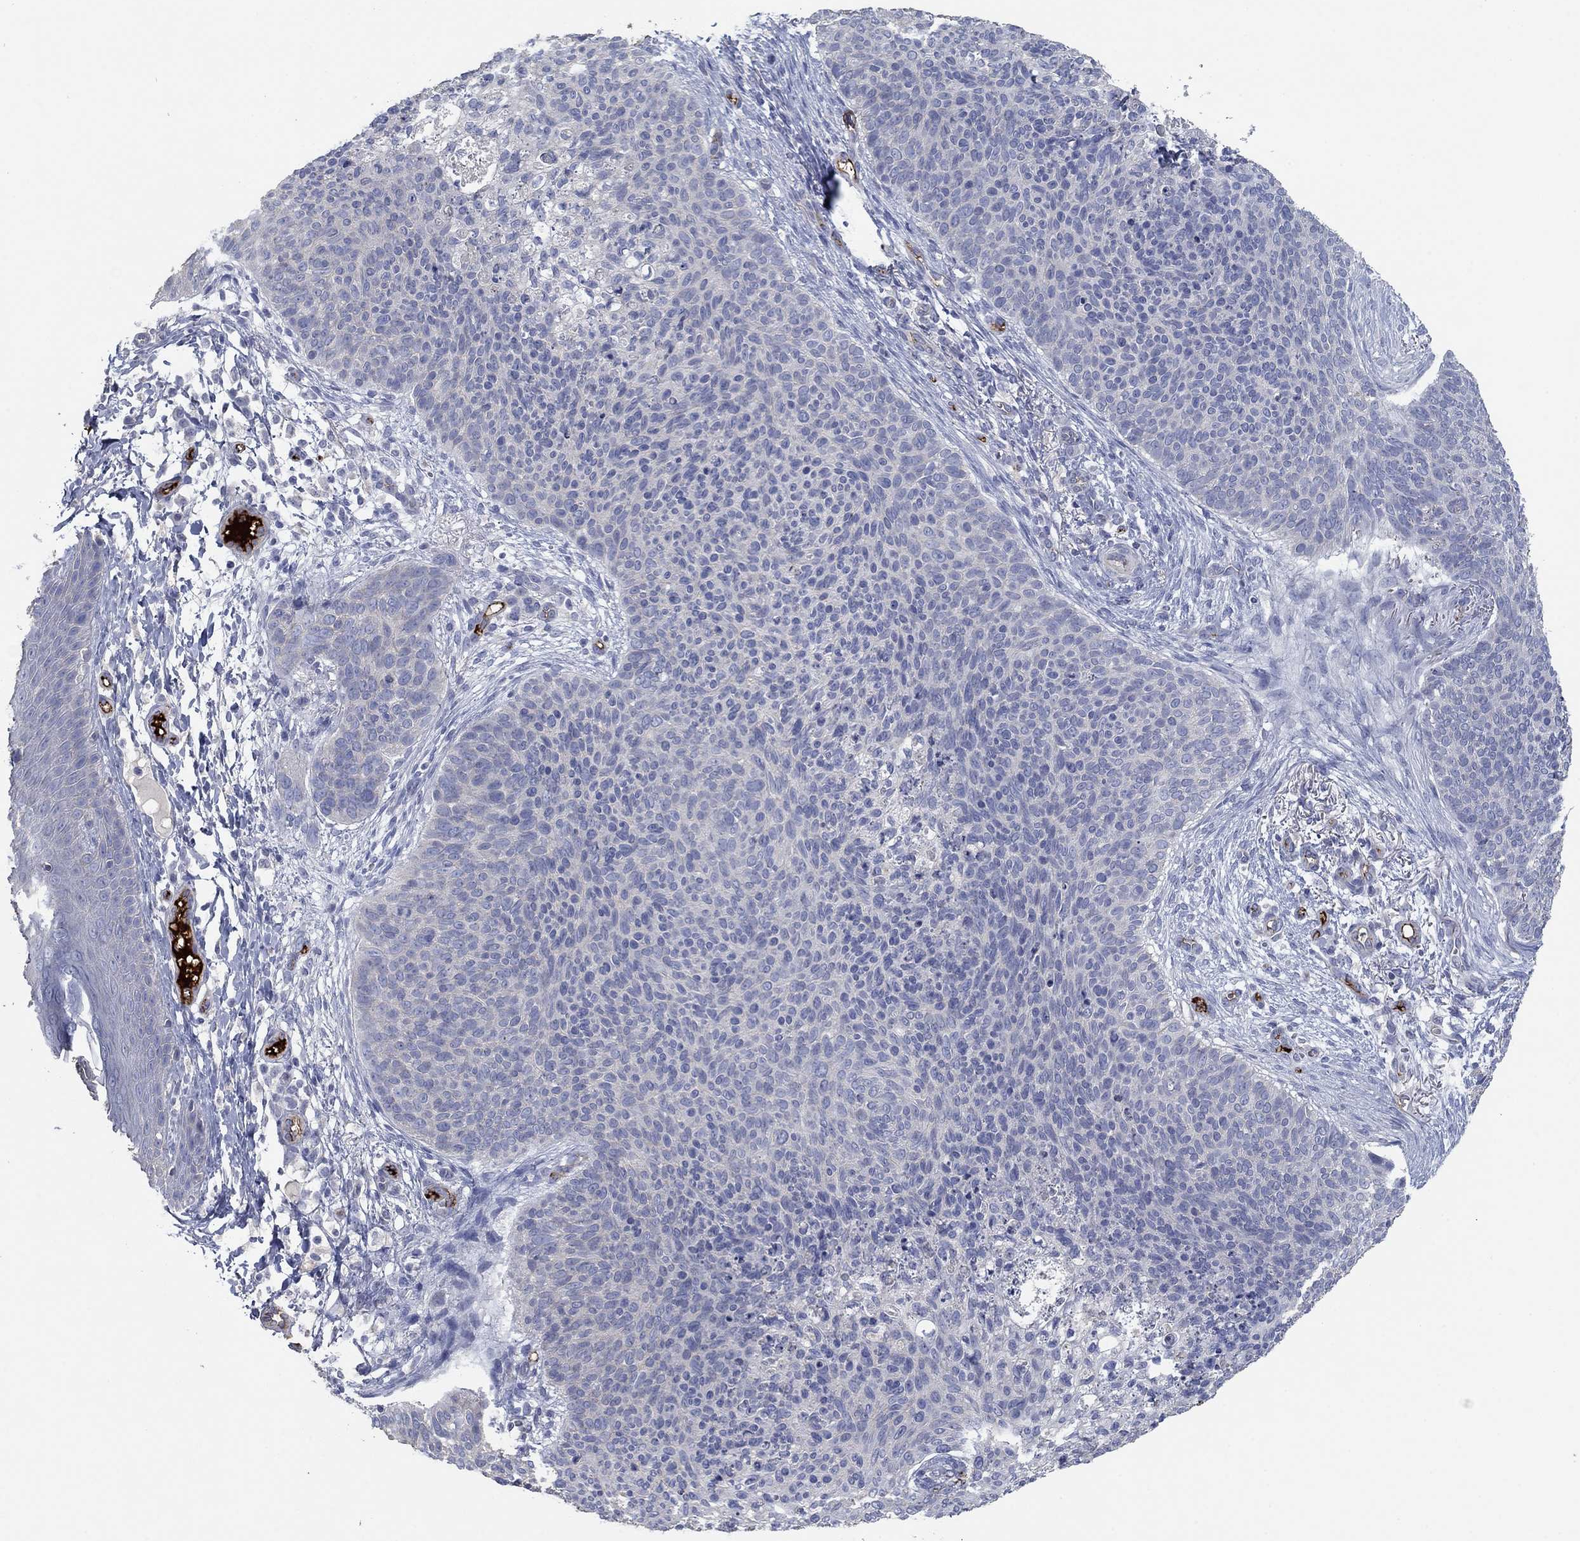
{"staining": {"intensity": "negative", "quantity": "none", "location": "none"}, "tissue": "skin cancer", "cell_type": "Tumor cells", "image_type": "cancer", "snomed": [{"axis": "morphology", "description": "Basal cell carcinoma"}, {"axis": "topography", "description": "Skin"}], "caption": "DAB immunohistochemical staining of skin cancer shows no significant expression in tumor cells.", "gene": "APOC3", "patient": {"sex": "male", "age": 64}}